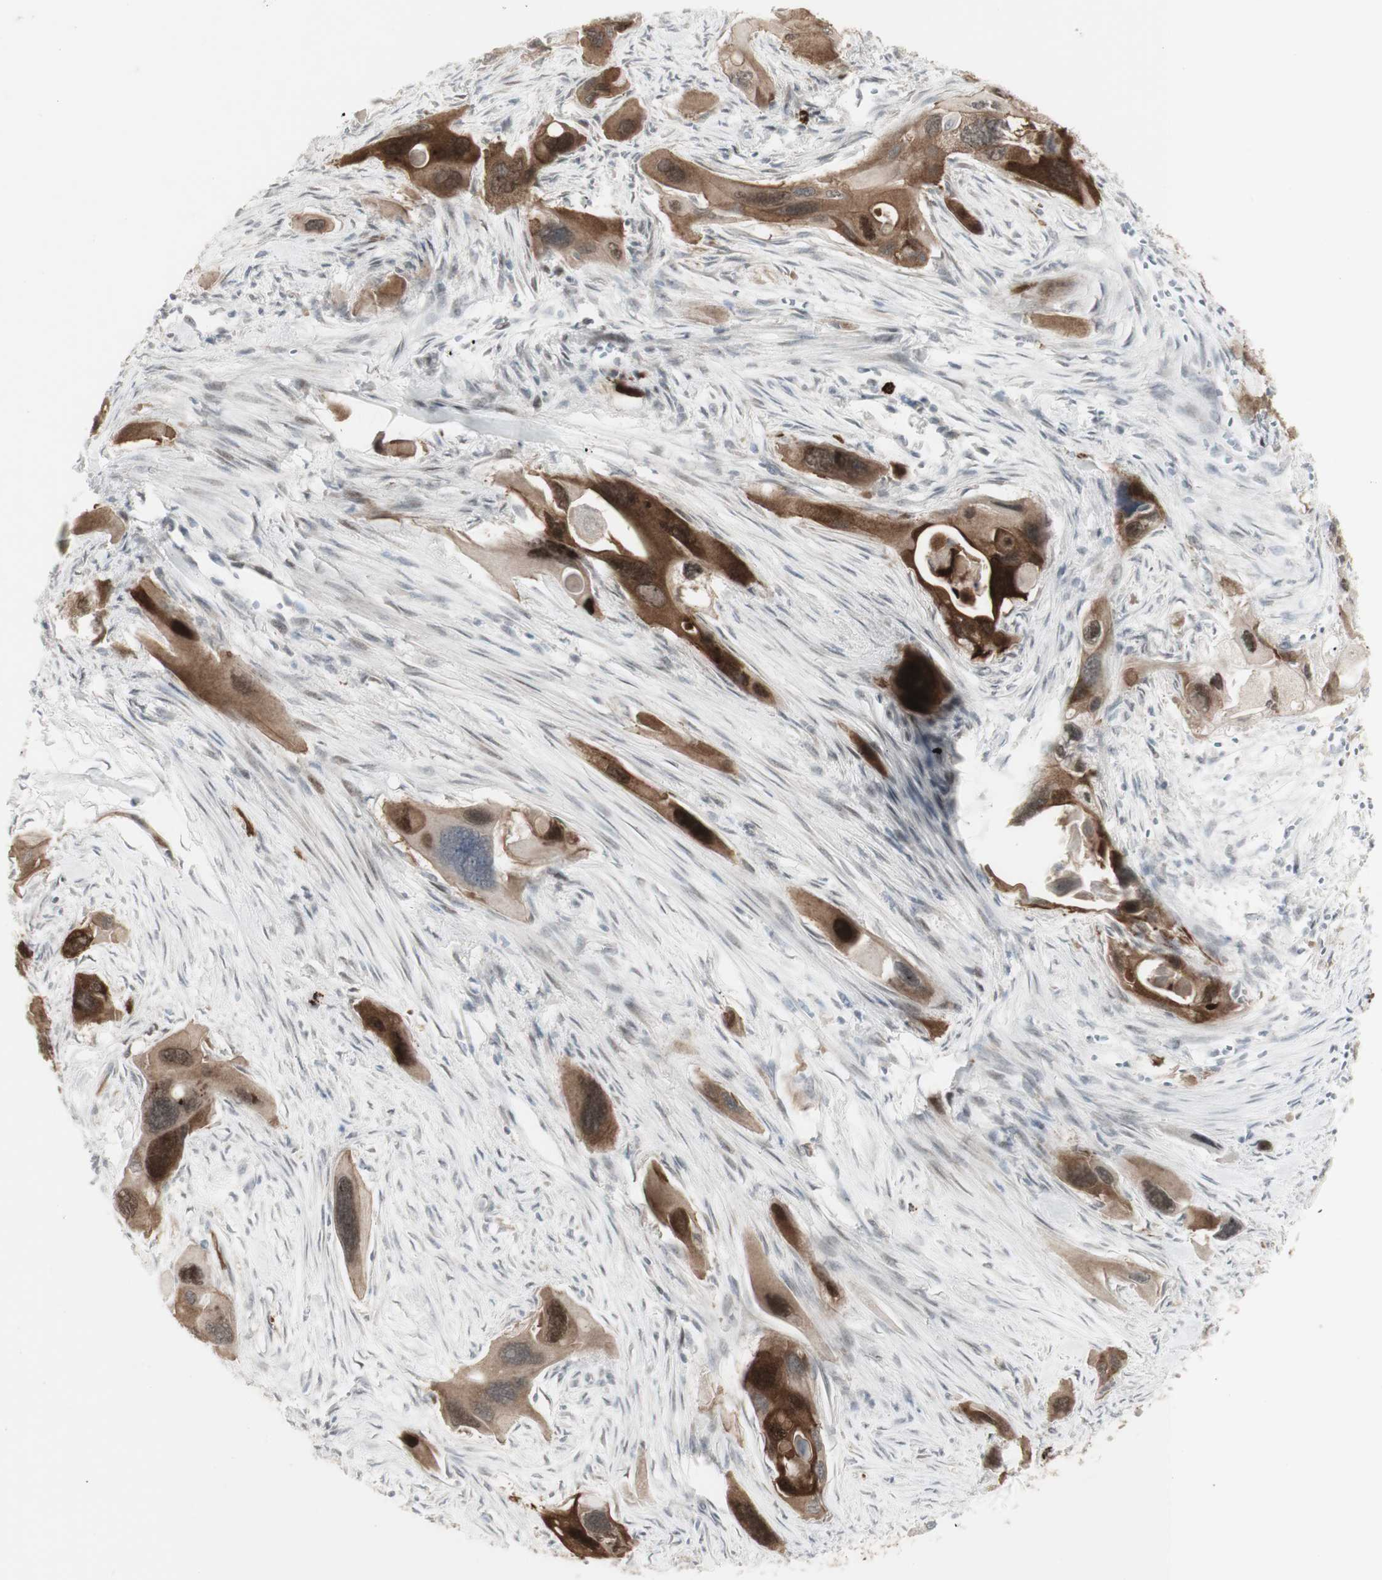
{"staining": {"intensity": "moderate", "quantity": ">75%", "location": "cytoplasmic/membranous"}, "tissue": "pancreatic cancer", "cell_type": "Tumor cells", "image_type": "cancer", "snomed": [{"axis": "morphology", "description": "Adenocarcinoma, NOS"}, {"axis": "topography", "description": "Pancreas"}], "caption": "Pancreatic cancer stained with a protein marker displays moderate staining in tumor cells.", "gene": "C1orf116", "patient": {"sex": "male", "age": 73}}